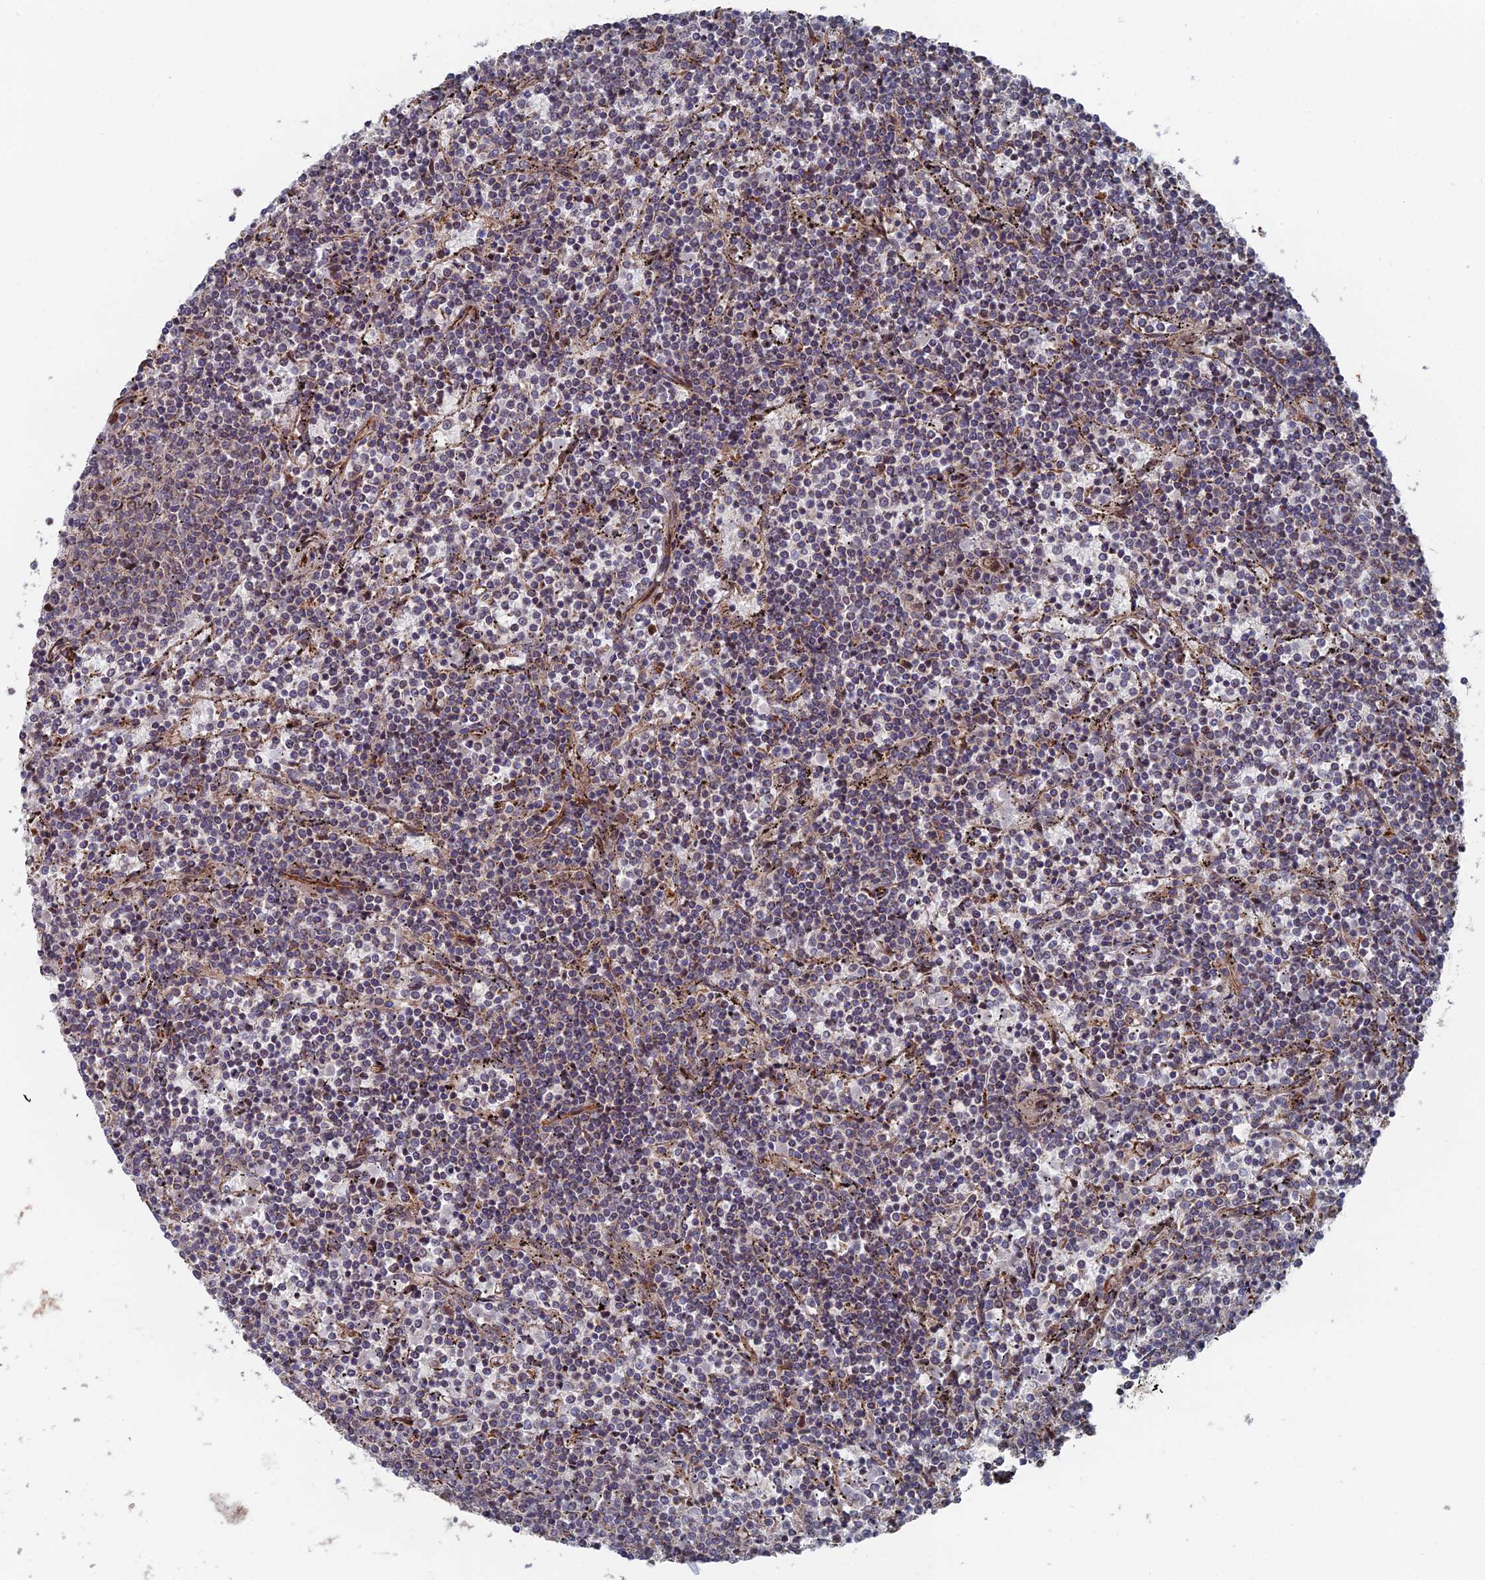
{"staining": {"intensity": "negative", "quantity": "none", "location": "none"}, "tissue": "lymphoma", "cell_type": "Tumor cells", "image_type": "cancer", "snomed": [{"axis": "morphology", "description": "Malignant lymphoma, non-Hodgkin's type, Low grade"}, {"axis": "topography", "description": "Spleen"}], "caption": "Tumor cells show no significant positivity in malignant lymphoma, non-Hodgkin's type (low-grade). (Stains: DAB immunohistochemistry (IHC) with hematoxylin counter stain, Microscopy: brightfield microscopy at high magnification).", "gene": "GTF2IRD1", "patient": {"sex": "female", "age": 50}}